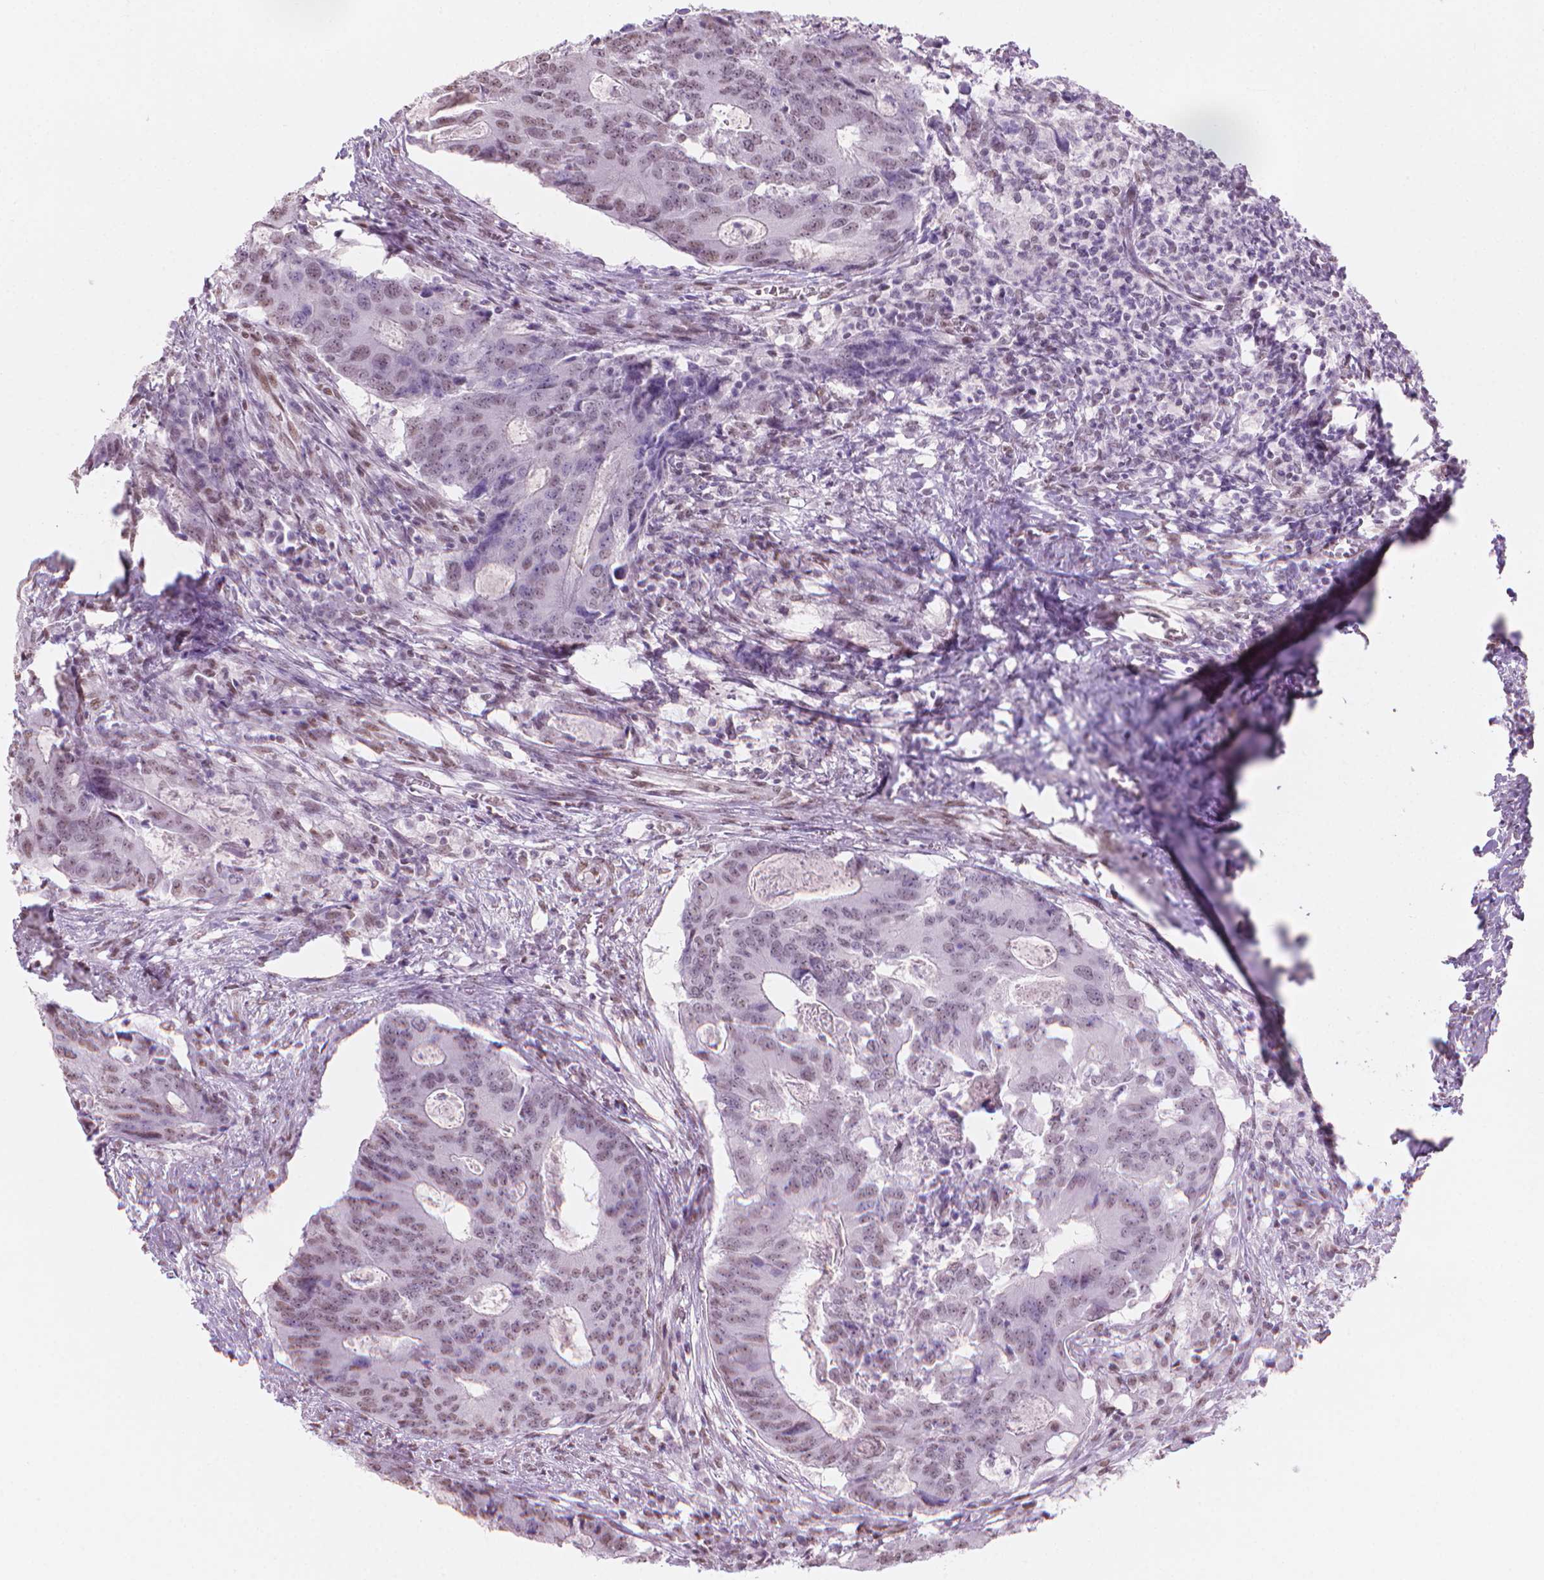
{"staining": {"intensity": "weak", "quantity": "<25%", "location": "nuclear"}, "tissue": "colorectal cancer", "cell_type": "Tumor cells", "image_type": "cancer", "snomed": [{"axis": "morphology", "description": "Adenocarcinoma, NOS"}, {"axis": "topography", "description": "Colon"}], "caption": "An image of human adenocarcinoma (colorectal) is negative for staining in tumor cells. The staining is performed using DAB brown chromogen with nuclei counter-stained in using hematoxylin.", "gene": "PIAS2", "patient": {"sex": "male", "age": 67}}